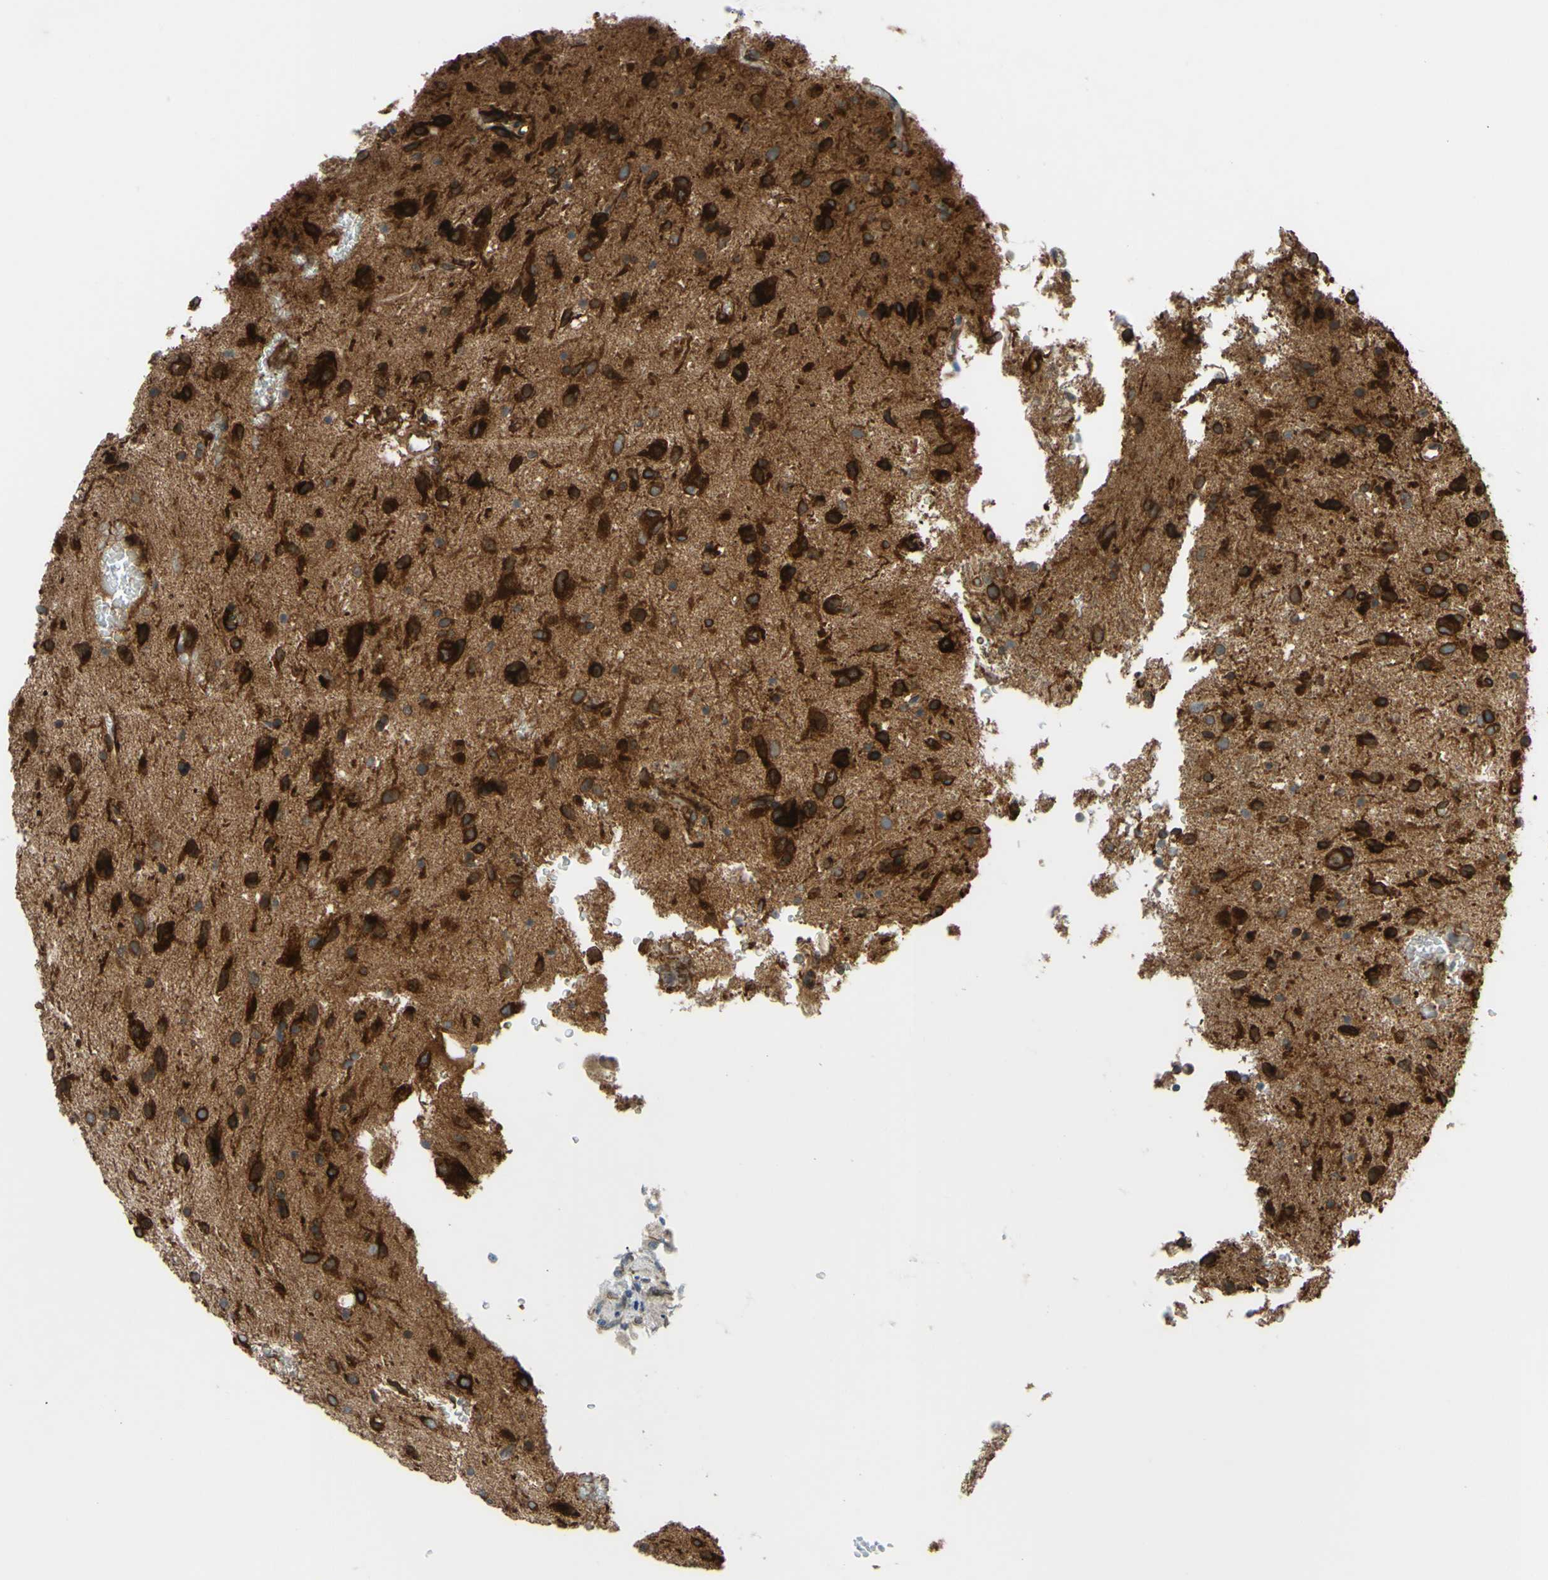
{"staining": {"intensity": "strong", "quantity": ">75%", "location": "none"}, "tissue": "glioma", "cell_type": "Tumor cells", "image_type": "cancer", "snomed": [{"axis": "morphology", "description": "Glioma, malignant, Low grade"}, {"axis": "topography", "description": "Brain"}], "caption": "This histopathology image shows IHC staining of human low-grade glioma (malignant), with high strong None positivity in approximately >75% of tumor cells.", "gene": "PRAF2", "patient": {"sex": "male", "age": 77}}